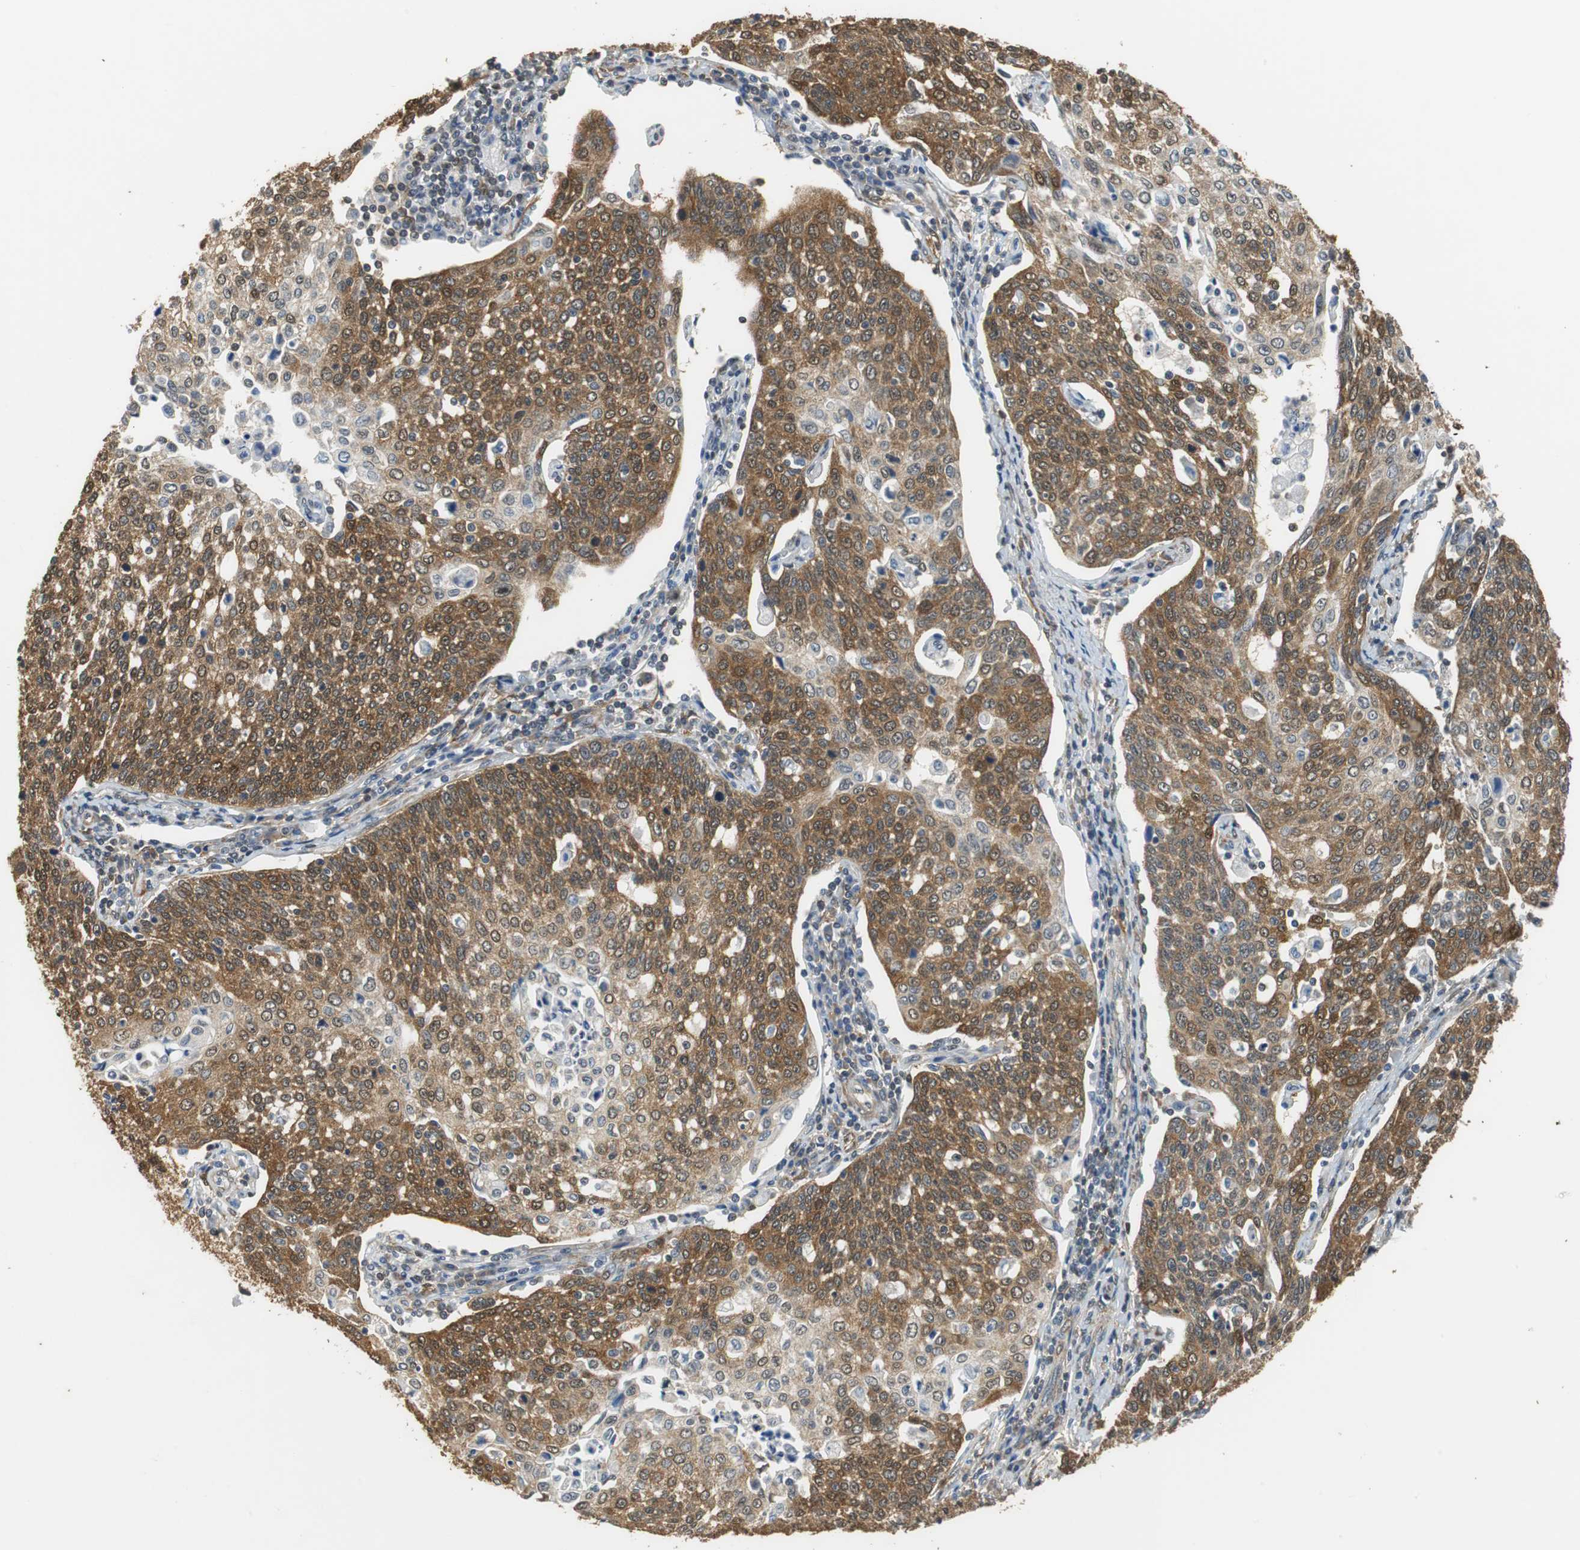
{"staining": {"intensity": "moderate", "quantity": ">75%", "location": "cytoplasmic/membranous,nuclear"}, "tissue": "cervical cancer", "cell_type": "Tumor cells", "image_type": "cancer", "snomed": [{"axis": "morphology", "description": "Squamous cell carcinoma, NOS"}, {"axis": "topography", "description": "Cervix"}], "caption": "Cervical cancer (squamous cell carcinoma) stained with a protein marker exhibits moderate staining in tumor cells.", "gene": "UBQLN2", "patient": {"sex": "female", "age": 34}}